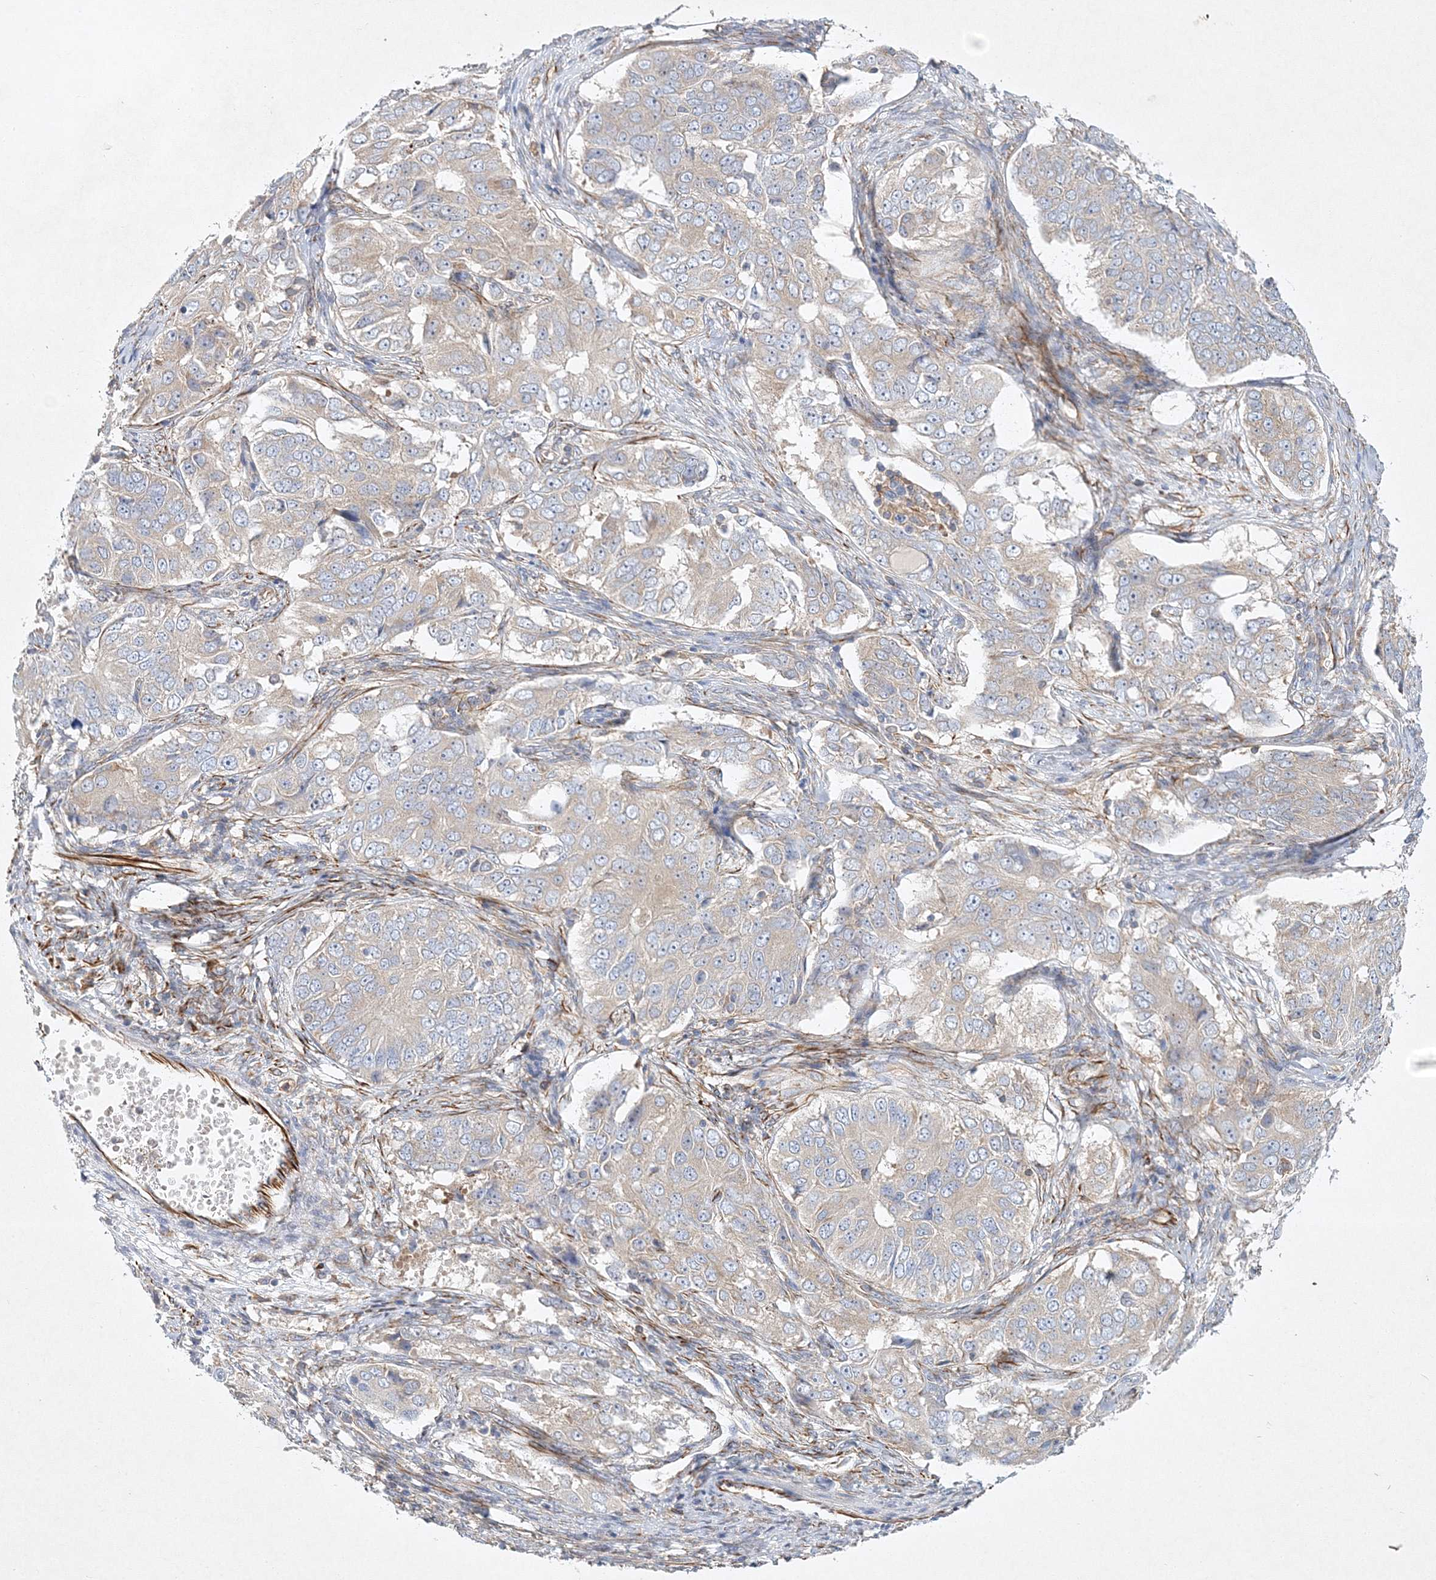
{"staining": {"intensity": "negative", "quantity": "none", "location": "none"}, "tissue": "ovarian cancer", "cell_type": "Tumor cells", "image_type": "cancer", "snomed": [{"axis": "morphology", "description": "Carcinoma, endometroid"}, {"axis": "topography", "description": "Ovary"}], "caption": "DAB immunohistochemical staining of ovarian endometroid carcinoma displays no significant staining in tumor cells. The staining is performed using DAB (3,3'-diaminobenzidine) brown chromogen with nuclei counter-stained in using hematoxylin.", "gene": "WDR37", "patient": {"sex": "female", "age": 51}}